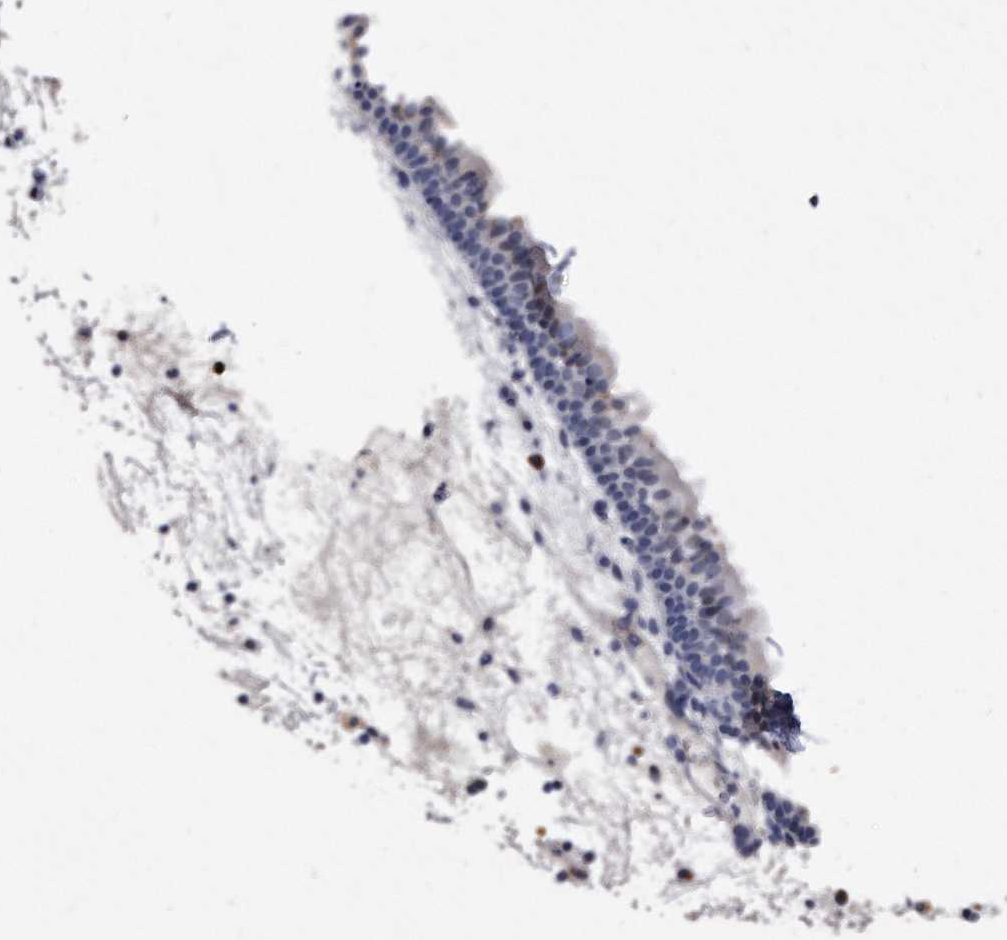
{"staining": {"intensity": "negative", "quantity": "none", "location": "none"}, "tissue": "nasopharynx", "cell_type": "Respiratory epithelial cells", "image_type": "normal", "snomed": [{"axis": "morphology", "description": "Normal tissue, NOS"}, {"axis": "morphology", "description": "Inflammation, NOS"}, {"axis": "morphology", "description": "Malignant melanoma, Metastatic site"}, {"axis": "topography", "description": "Nasopharynx"}], "caption": "Immunohistochemical staining of normal nasopharynx shows no significant expression in respiratory epithelial cells. (Immunohistochemistry (ihc), brightfield microscopy, high magnification).", "gene": "KCTD8", "patient": {"sex": "male", "age": 70}}